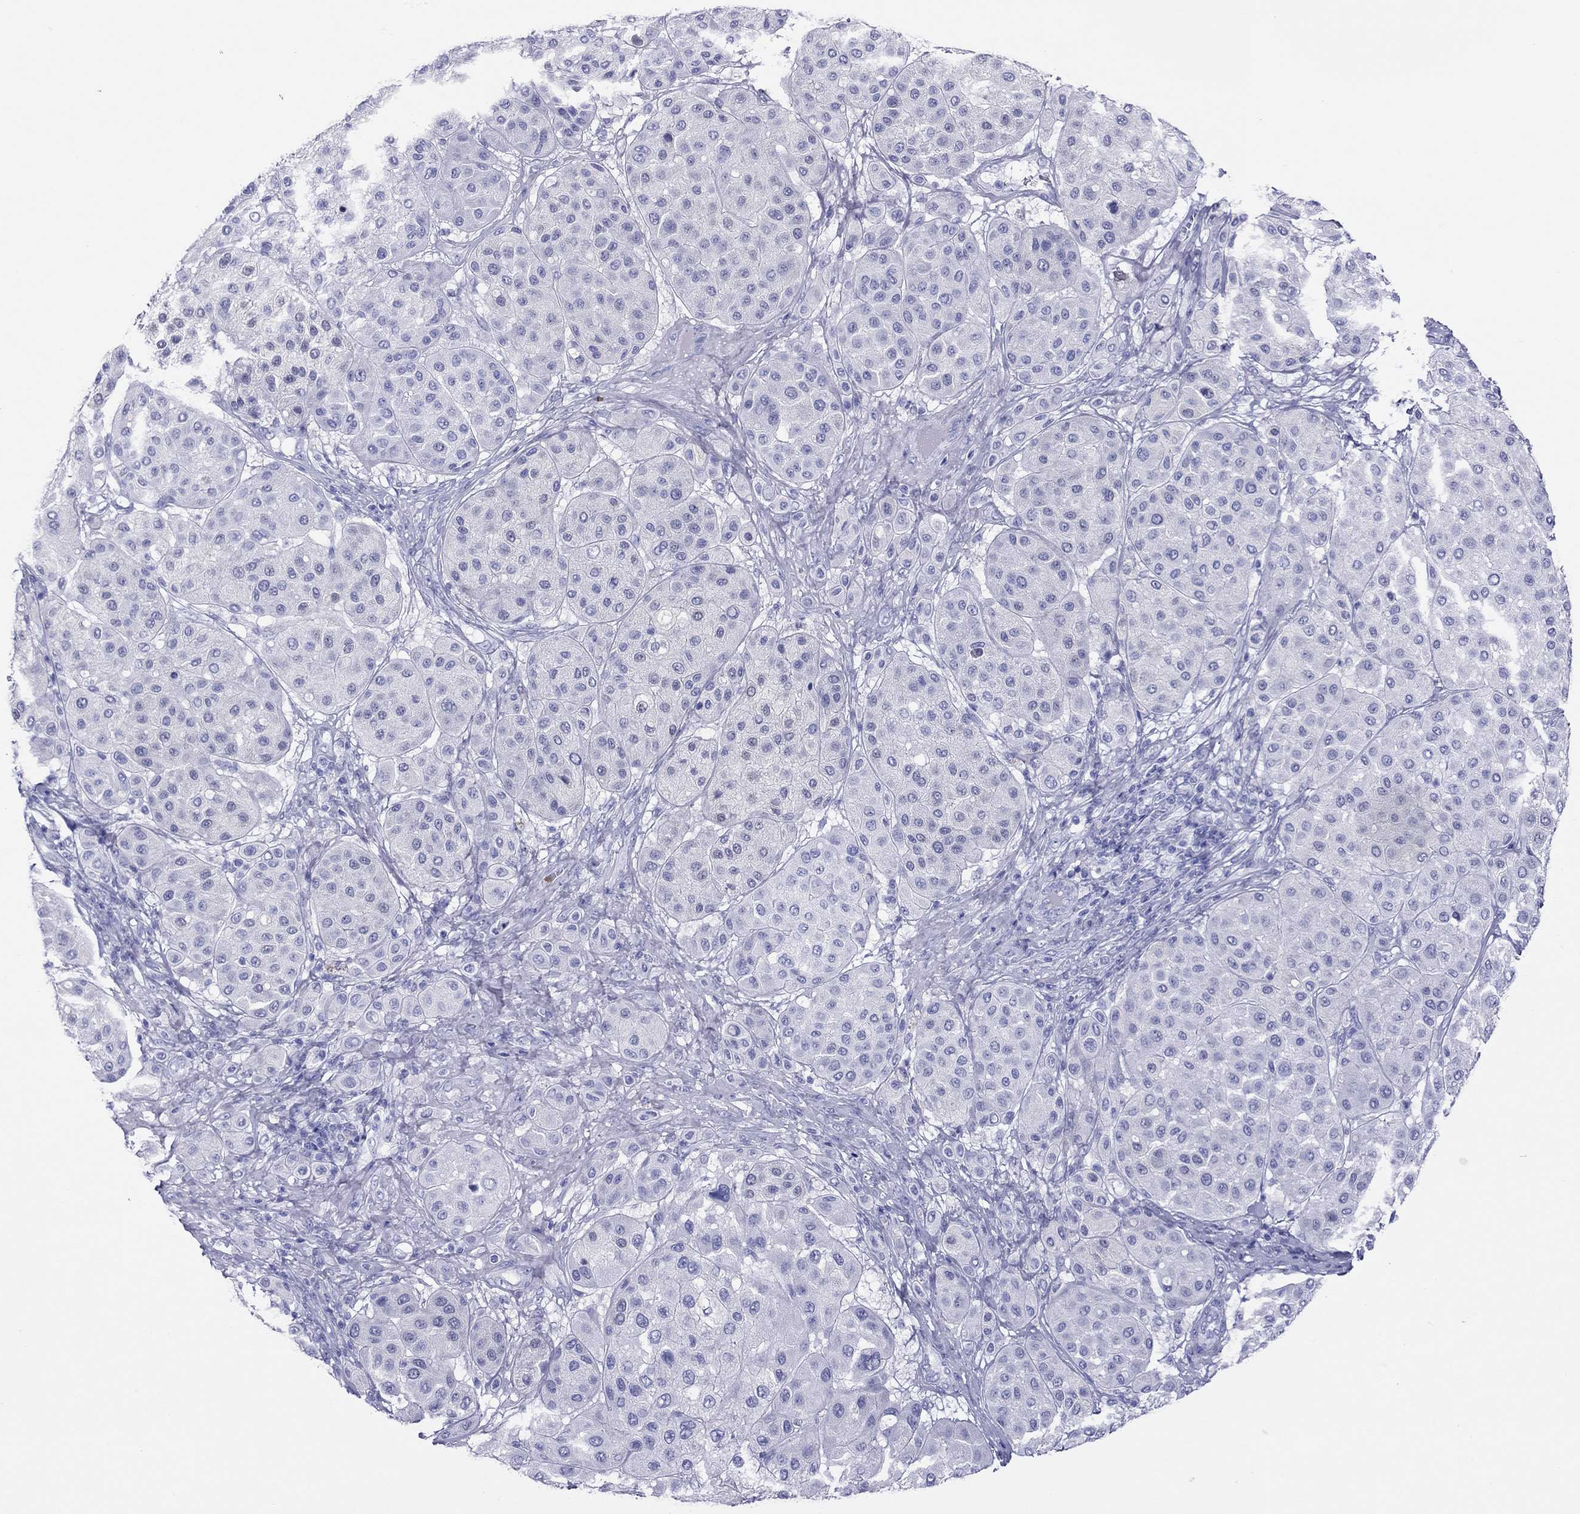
{"staining": {"intensity": "negative", "quantity": "none", "location": "none"}, "tissue": "melanoma", "cell_type": "Tumor cells", "image_type": "cancer", "snomed": [{"axis": "morphology", "description": "Malignant melanoma, Metastatic site"}, {"axis": "topography", "description": "Smooth muscle"}], "caption": "This image is of malignant melanoma (metastatic site) stained with immunohistochemistry to label a protein in brown with the nuclei are counter-stained blue. There is no positivity in tumor cells.", "gene": "PTPRN", "patient": {"sex": "male", "age": 41}}